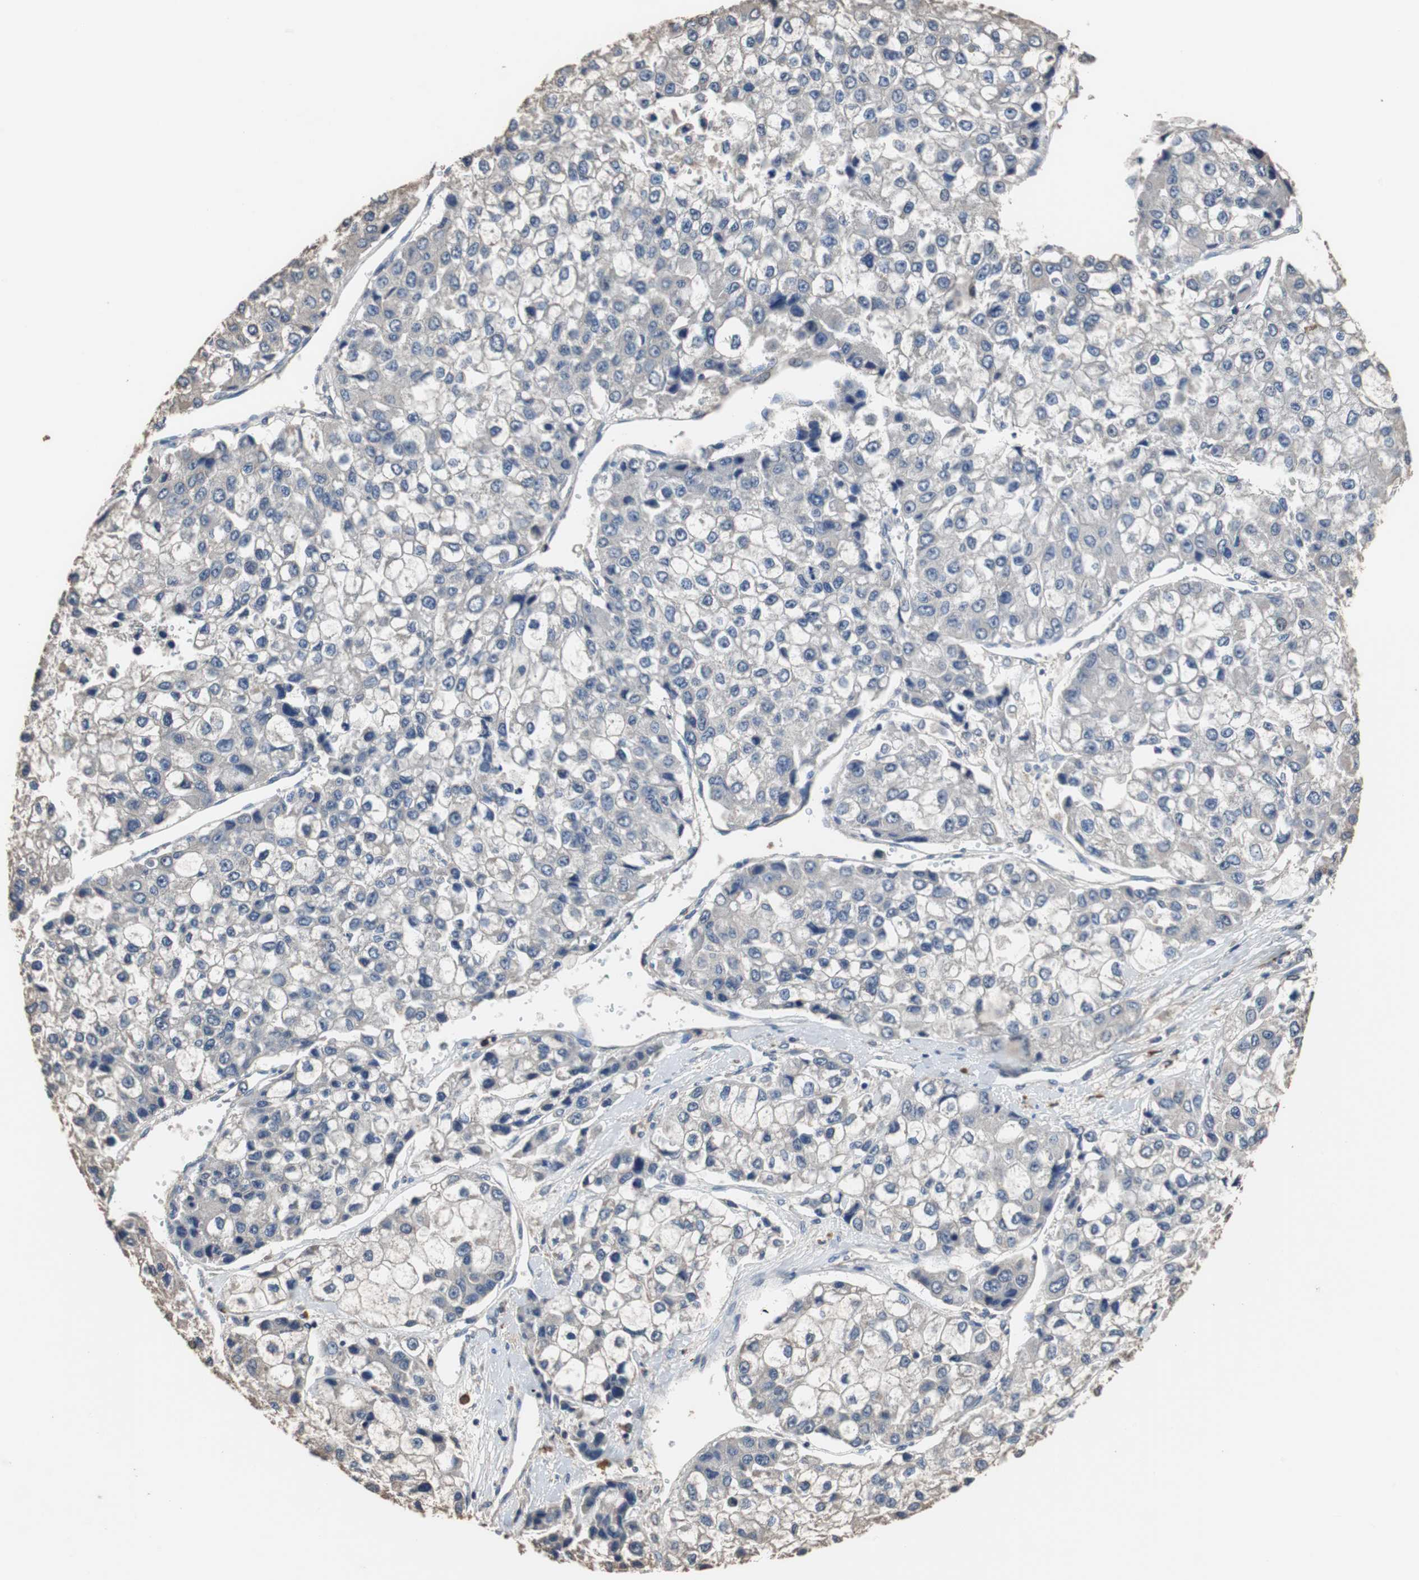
{"staining": {"intensity": "negative", "quantity": "none", "location": "none"}, "tissue": "liver cancer", "cell_type": "Tumor cells", "image_type": "cancer", "snomed": [{"axis": "morphology", "description": "Carcinoma, Hepatocellular, NOS"}, {"axis": "topography", "description": "Liver"}], "caption": "A high-resolution micrograph shows immunohistochemistry (IHC) staining of liver cancer (hepatocellular carcinoma), which reveals no significant staining in tumor cells.", "gene": "SCIMP", "patient": {"sex": "female", "age": 66}}